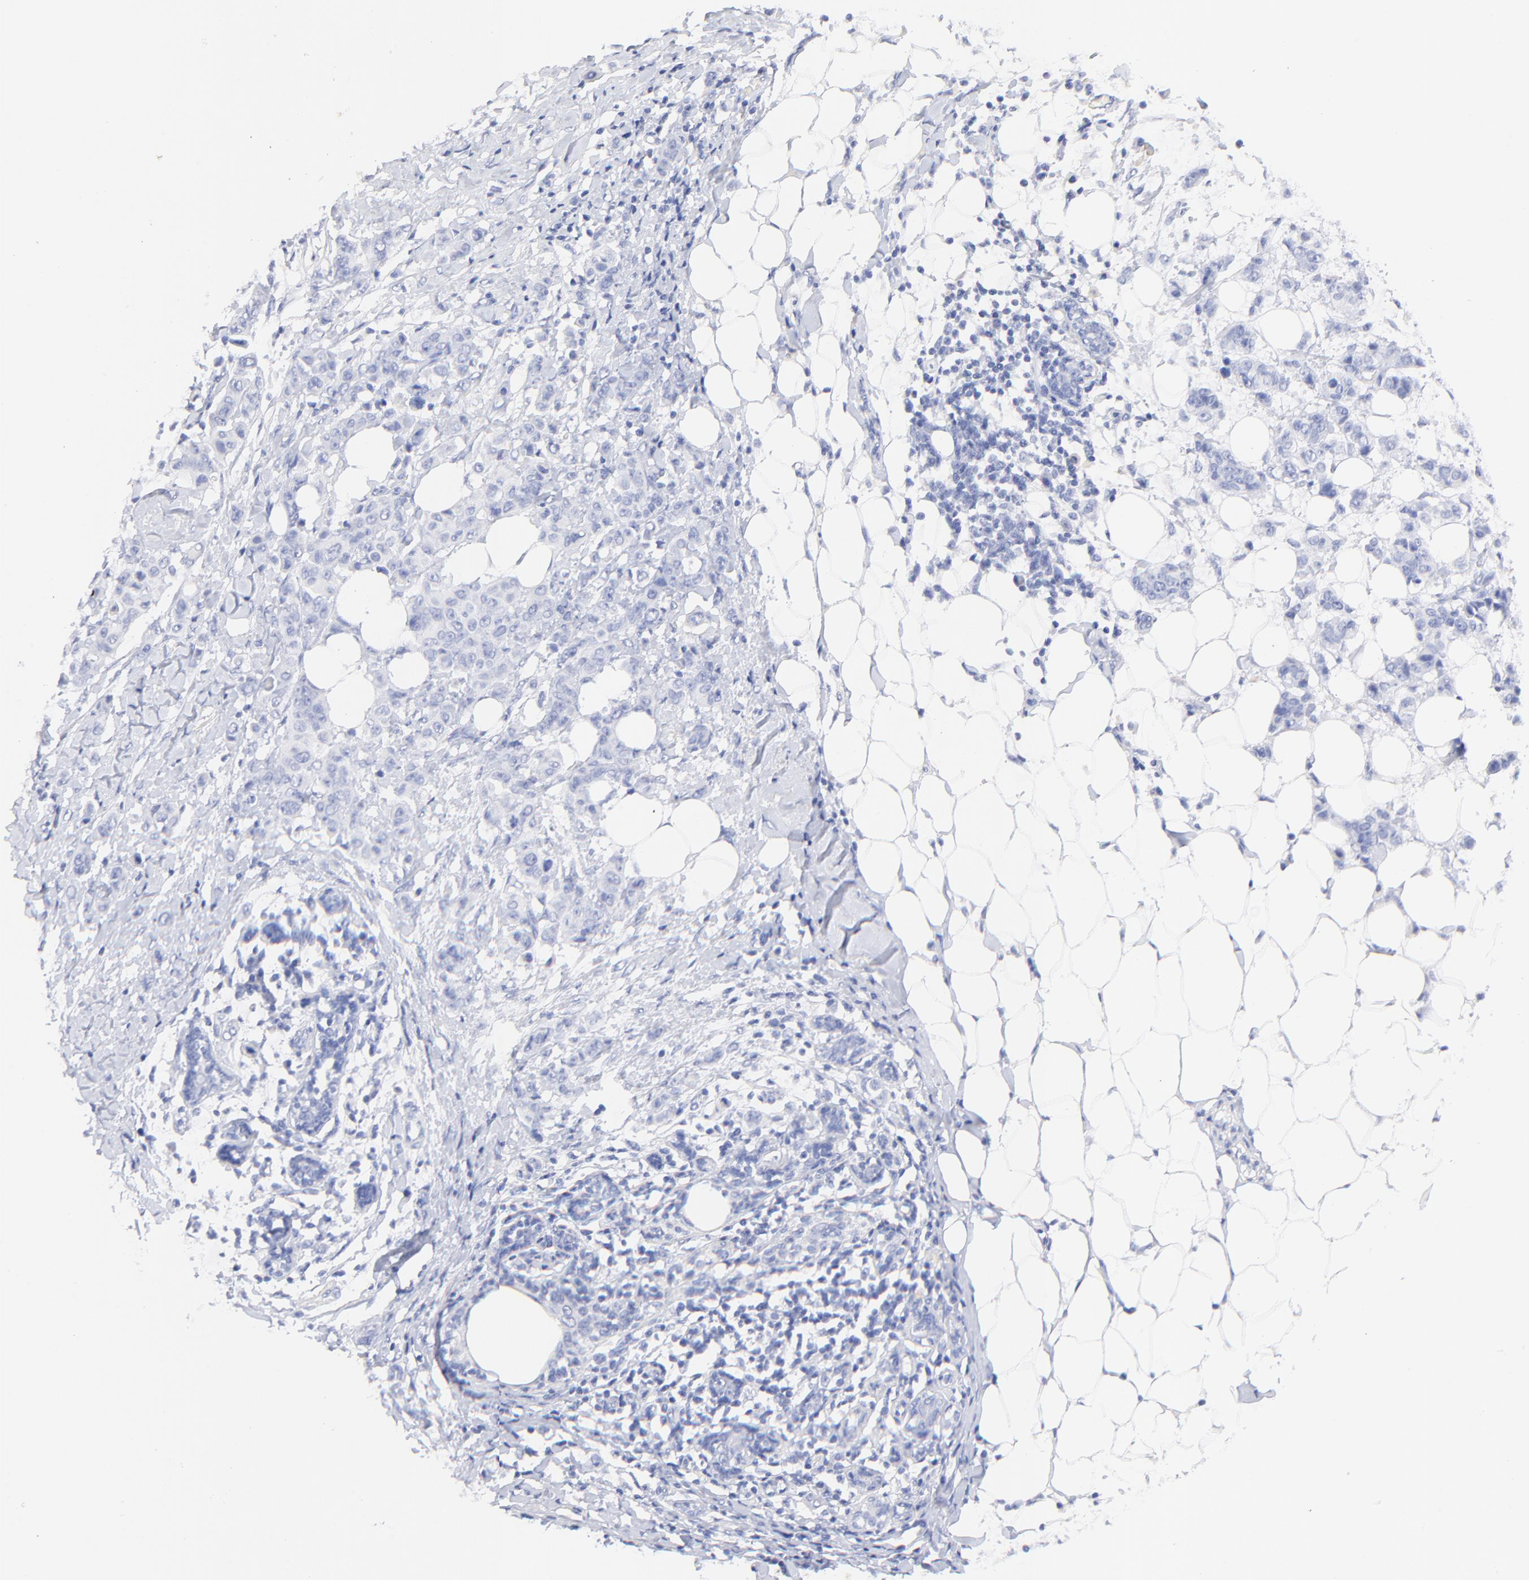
{"staining": {"intensity": "negative", "quantity": "none", "location": "none"}, "tissue": "breast cancer", "cell_type": "Tumor cells", "image_type": "cancer", "snomed": [{"axis": "morphology", "description": "Duct carcinoma"}, {"axis": "topography", "description": "Breast"}], "caption": "Breast cancer was stained to show a protein in brown. There is no significant expression in tumor cells. (Stains: DAB (3,3'-diaminobenzidine) immunohistochemistry with hematoxylin counter stain, Microscopy: brightfield microscopy at high magnification).", "gene": "HORMAD2", "patient": {"sex": "female", "age": 40}}